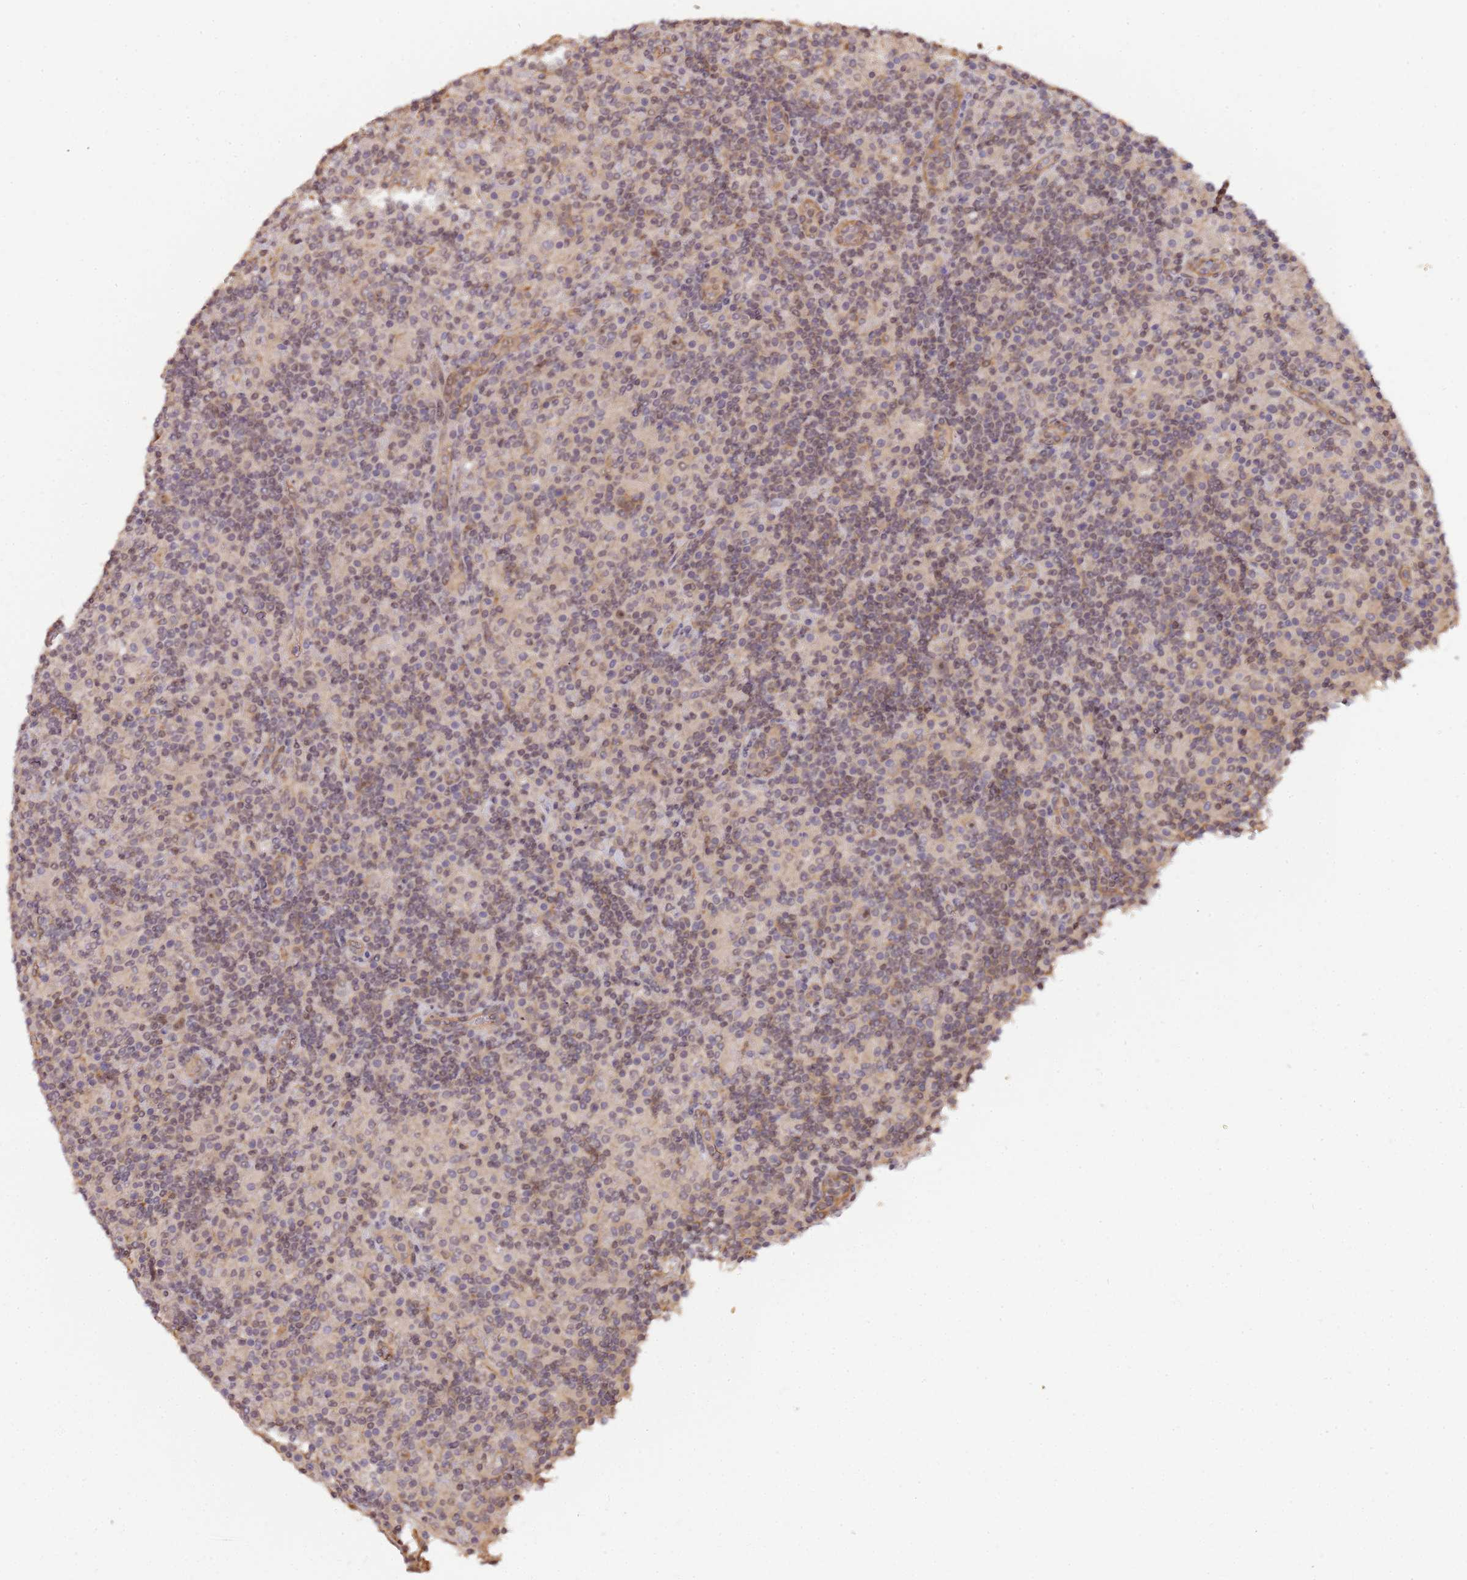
{"staining": {"intensity": "weak", "quantity": "25%-75%", "location": "cytoplasmic/membranous"}, "tissue": "lymphoma", "cell_type": "Tumor cells", "image_type": "cancer", "snomed": [{"axis": "morphology", "description": "Hodgkin's disease, NOS"}, {"axis": "topography", "description": "Lymph node"}], "caption": "DAB immunohistochemical staining of lymphoma demonstrates weak cytoplasmic/membranous protein expression in about 25%-75% of tumor cells.", "gene": "SURF2", "patient": {"sex": "male", "age": 70}}